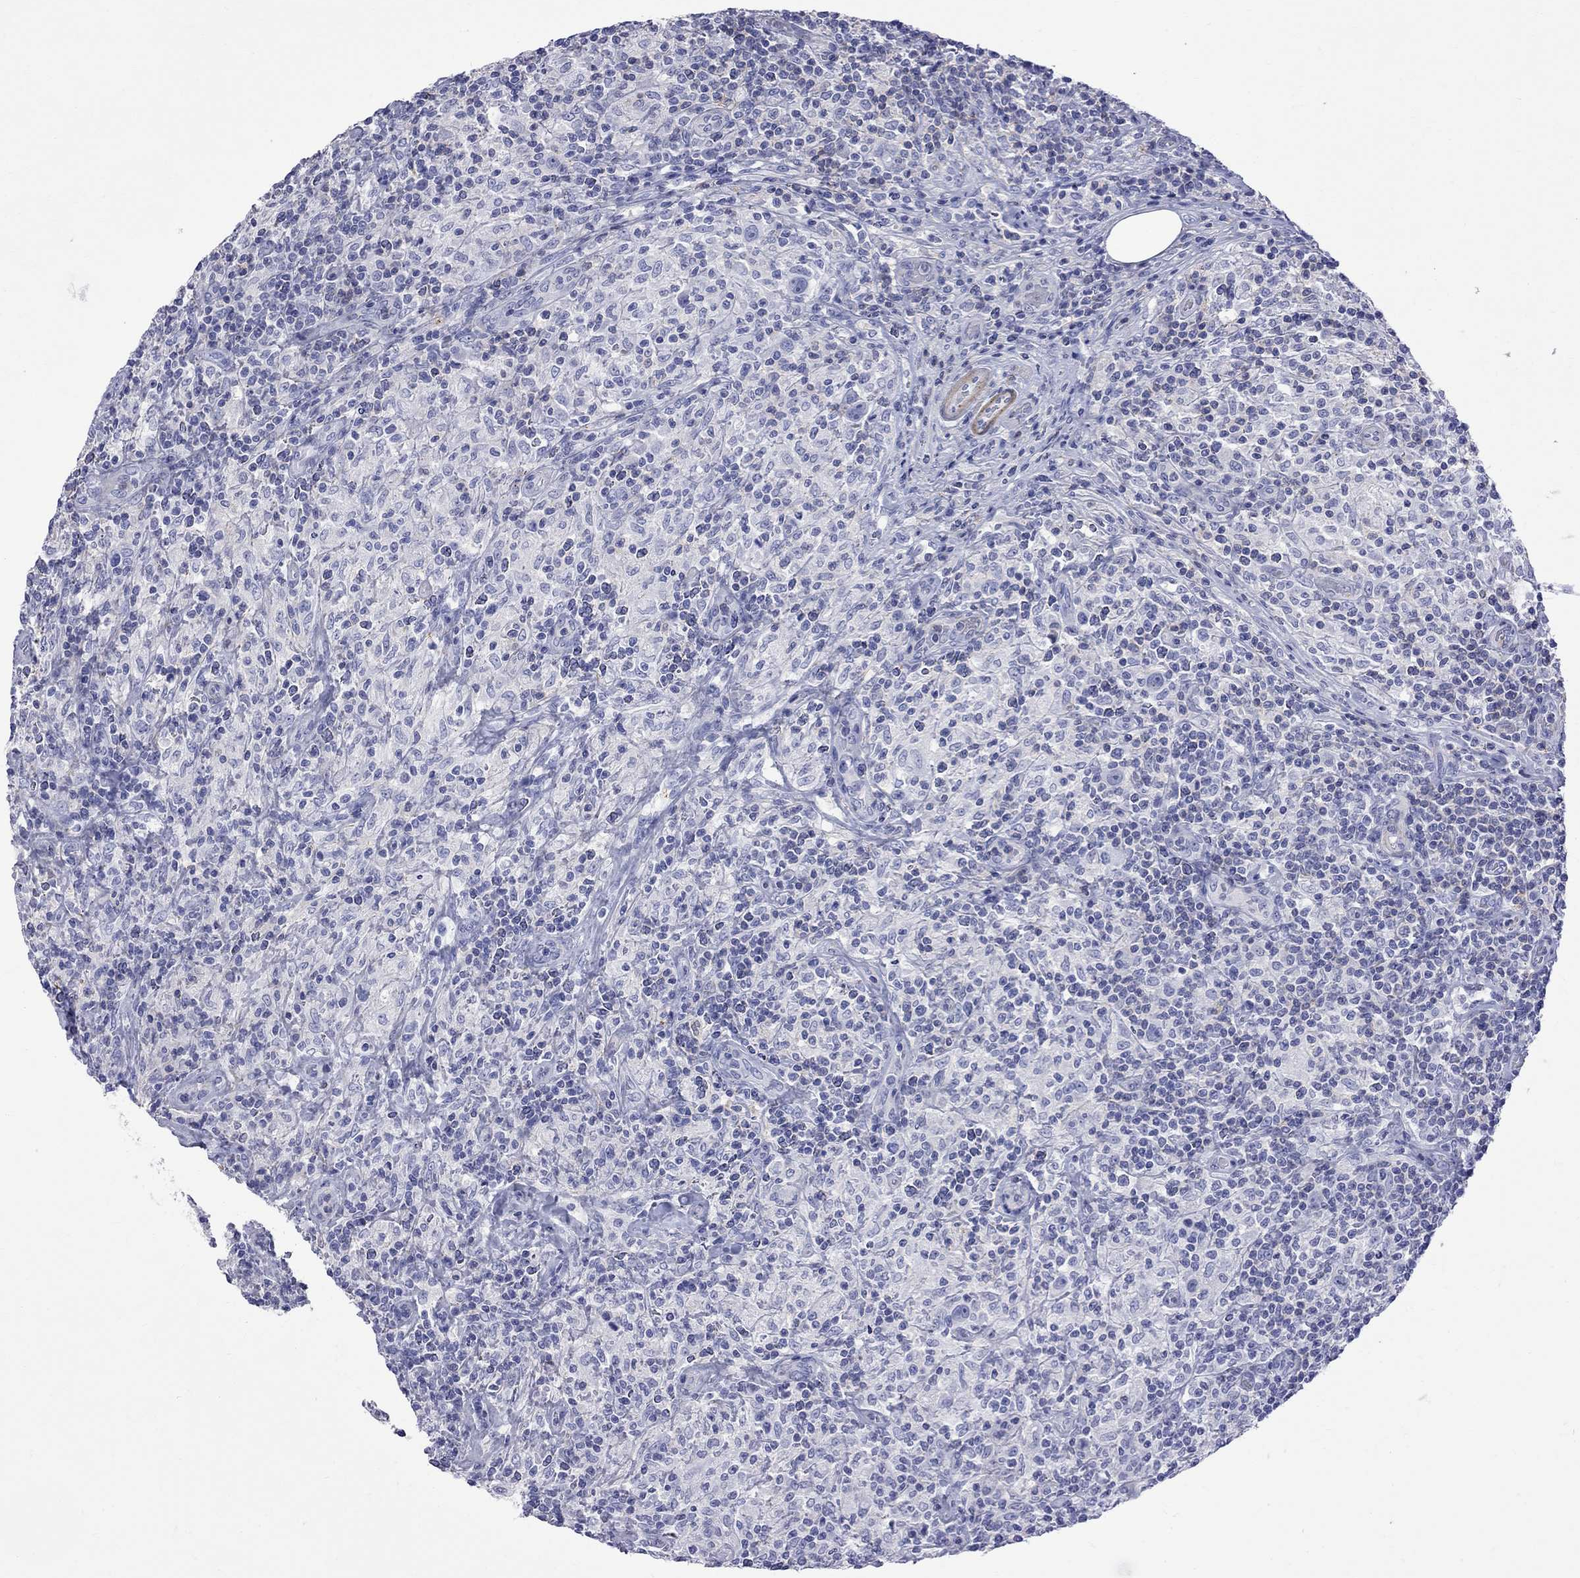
{"staining": {"intensity": "negative", "quantity": "none", "location": "none"}, "tissue": "lymphoma", "cell_type": "Tumor cells", "image_type": "cancer", "snomed": [{"axis": "morphology", "description": "Hodgkin's disease, NOS"}, {"axis": "topography", "description": "Lymph node"}], "caption": "Immunohistochemistry photomicrograph of Hodgkin's disease stained for a protein (brown), which displays no staining in tumor cells.", "gene": "S100A3", "patient": {"sex": "male", "age": 70}}